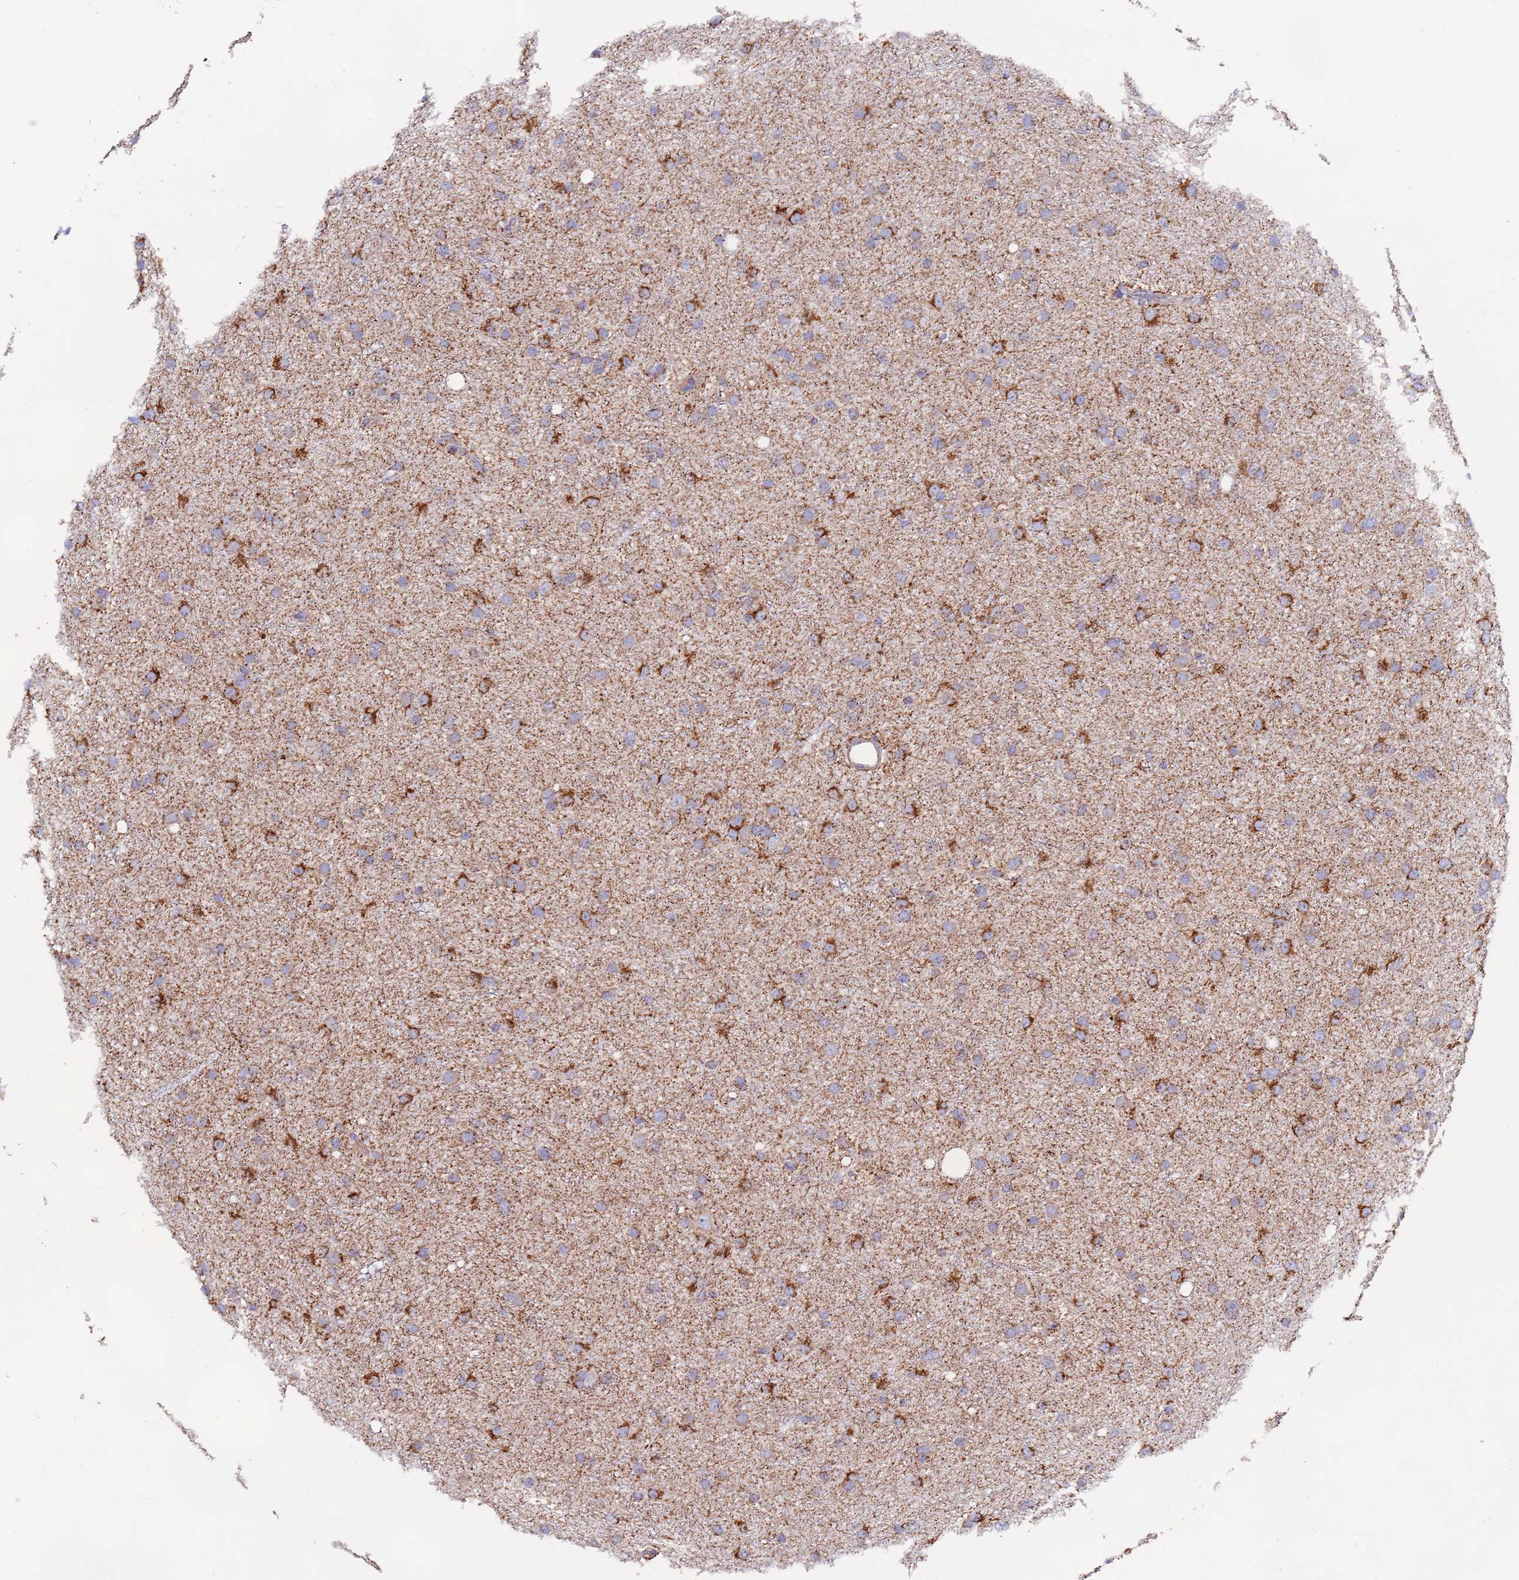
{"staining": {"intensity": "strong", "quantity": "<25%", "location": "cytoplasmic/membranous"}, "tissue": "glioma", "cell_type": "Tumor cells", "image_type": "cancer", "snomed": [{"axis": "morphology", "description": "Glioma, malignant, Low grade"}, {"axis": "topography", "description": "Cerebral cortex"}], "caption": "Immunohistochemical staining of glioma shows medium levels of strong cytoplasmic/membranous staining in approximately <25% of tumor cells.", "gene": "PGP", "patient": {"sex": "female", "age": 39}}